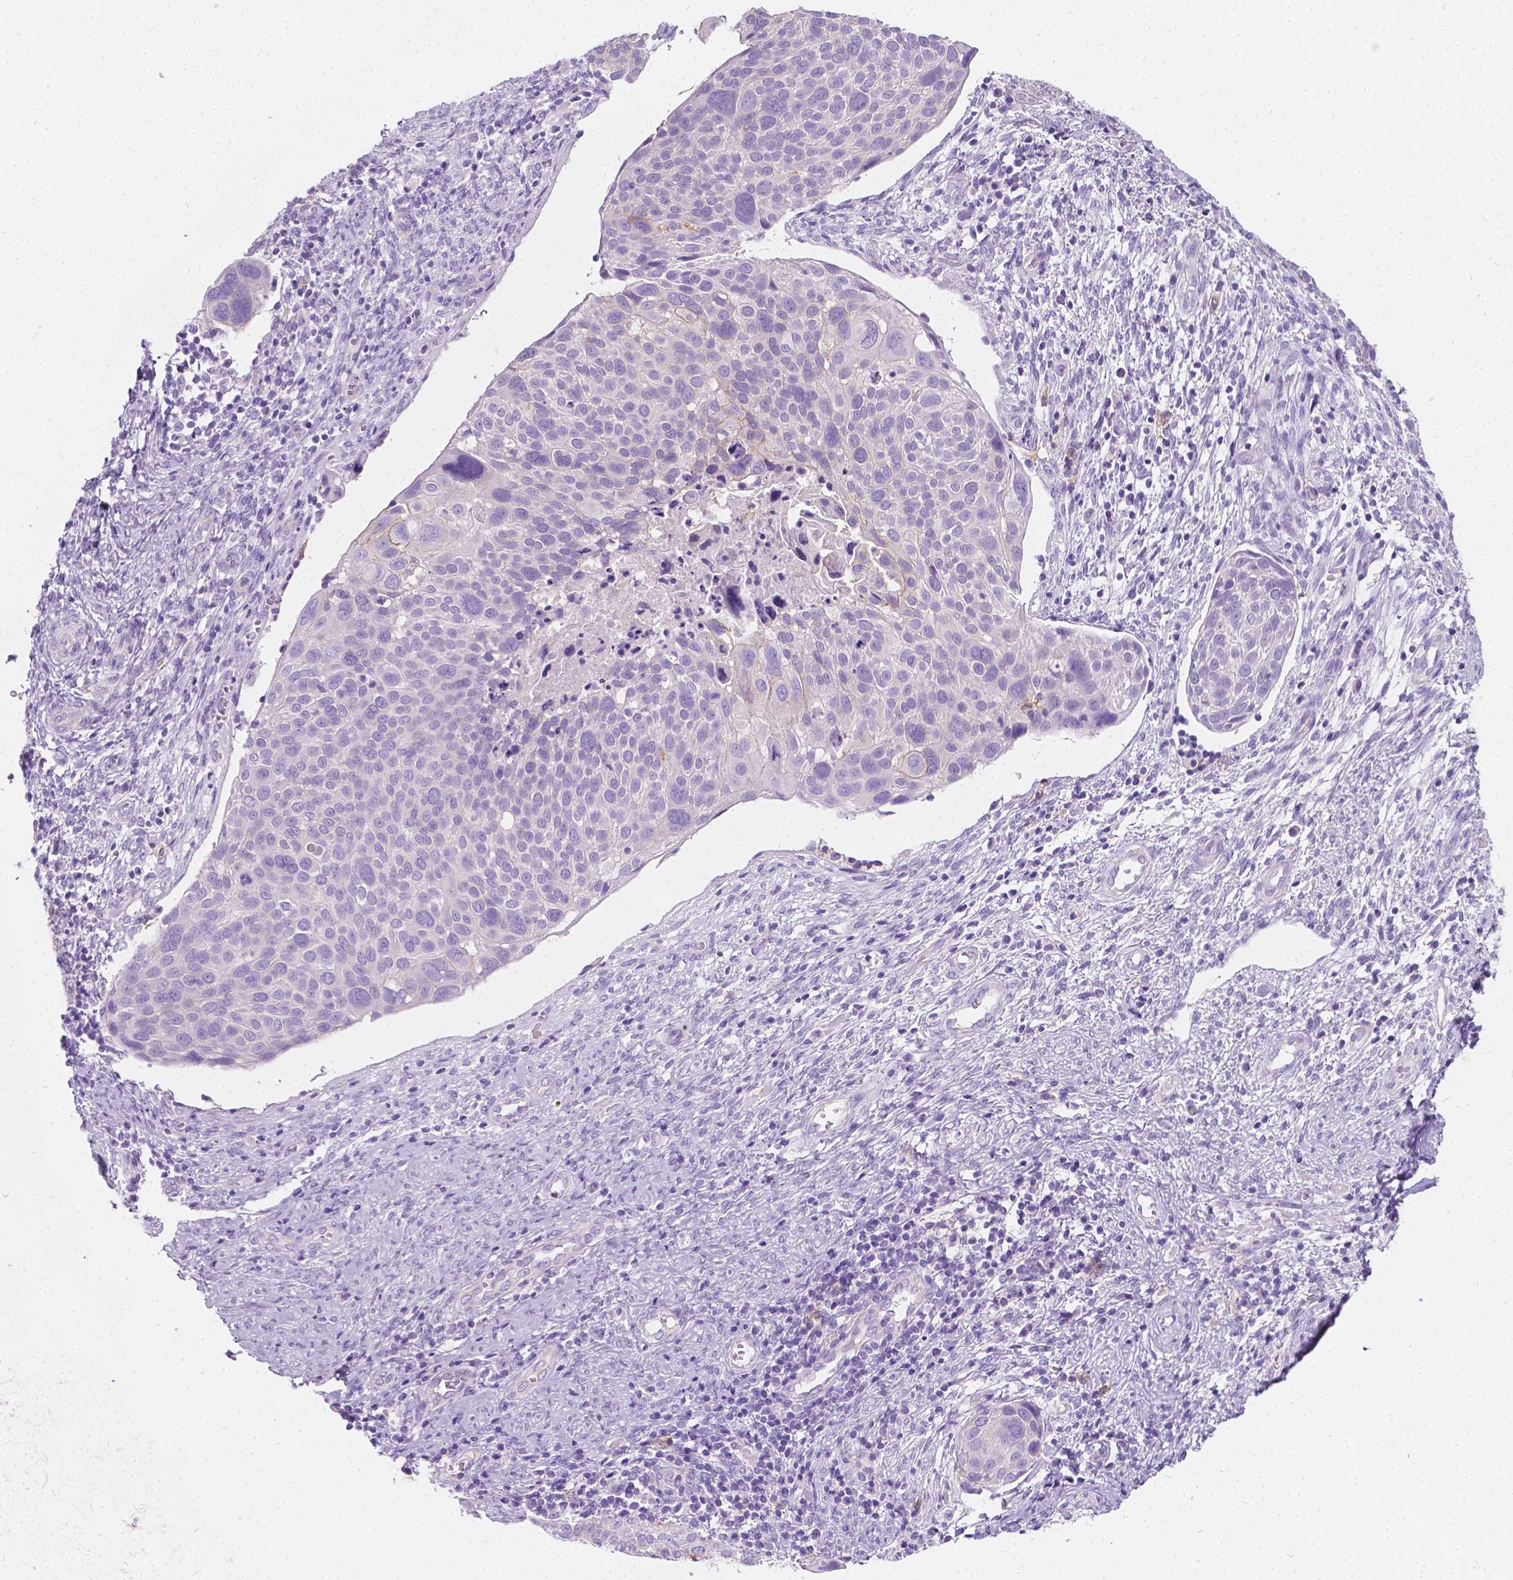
{"staining": {"intensity": "negative", "quantity": "none", "location": "none"}, "tissue": "cervical cancer", "cell_type": "Tumor cells", "image_type": "cancer", "snomed": [{"axis": "morphology", "description": "Squamous cell carcinoma, NOS"}, {"axis": "topography", "description": "Cervix"}], "caption": "Immunohistochemistry (IHC) image of neoplastic tissue: cervical squamous cell carcinoma stained with DAB (3,3'-diaminobenzidine) demonstrates no significant protein positivity in tumor cells.", "gene": "GNAO1", "patient": {"sex": "female", "age": 39}}